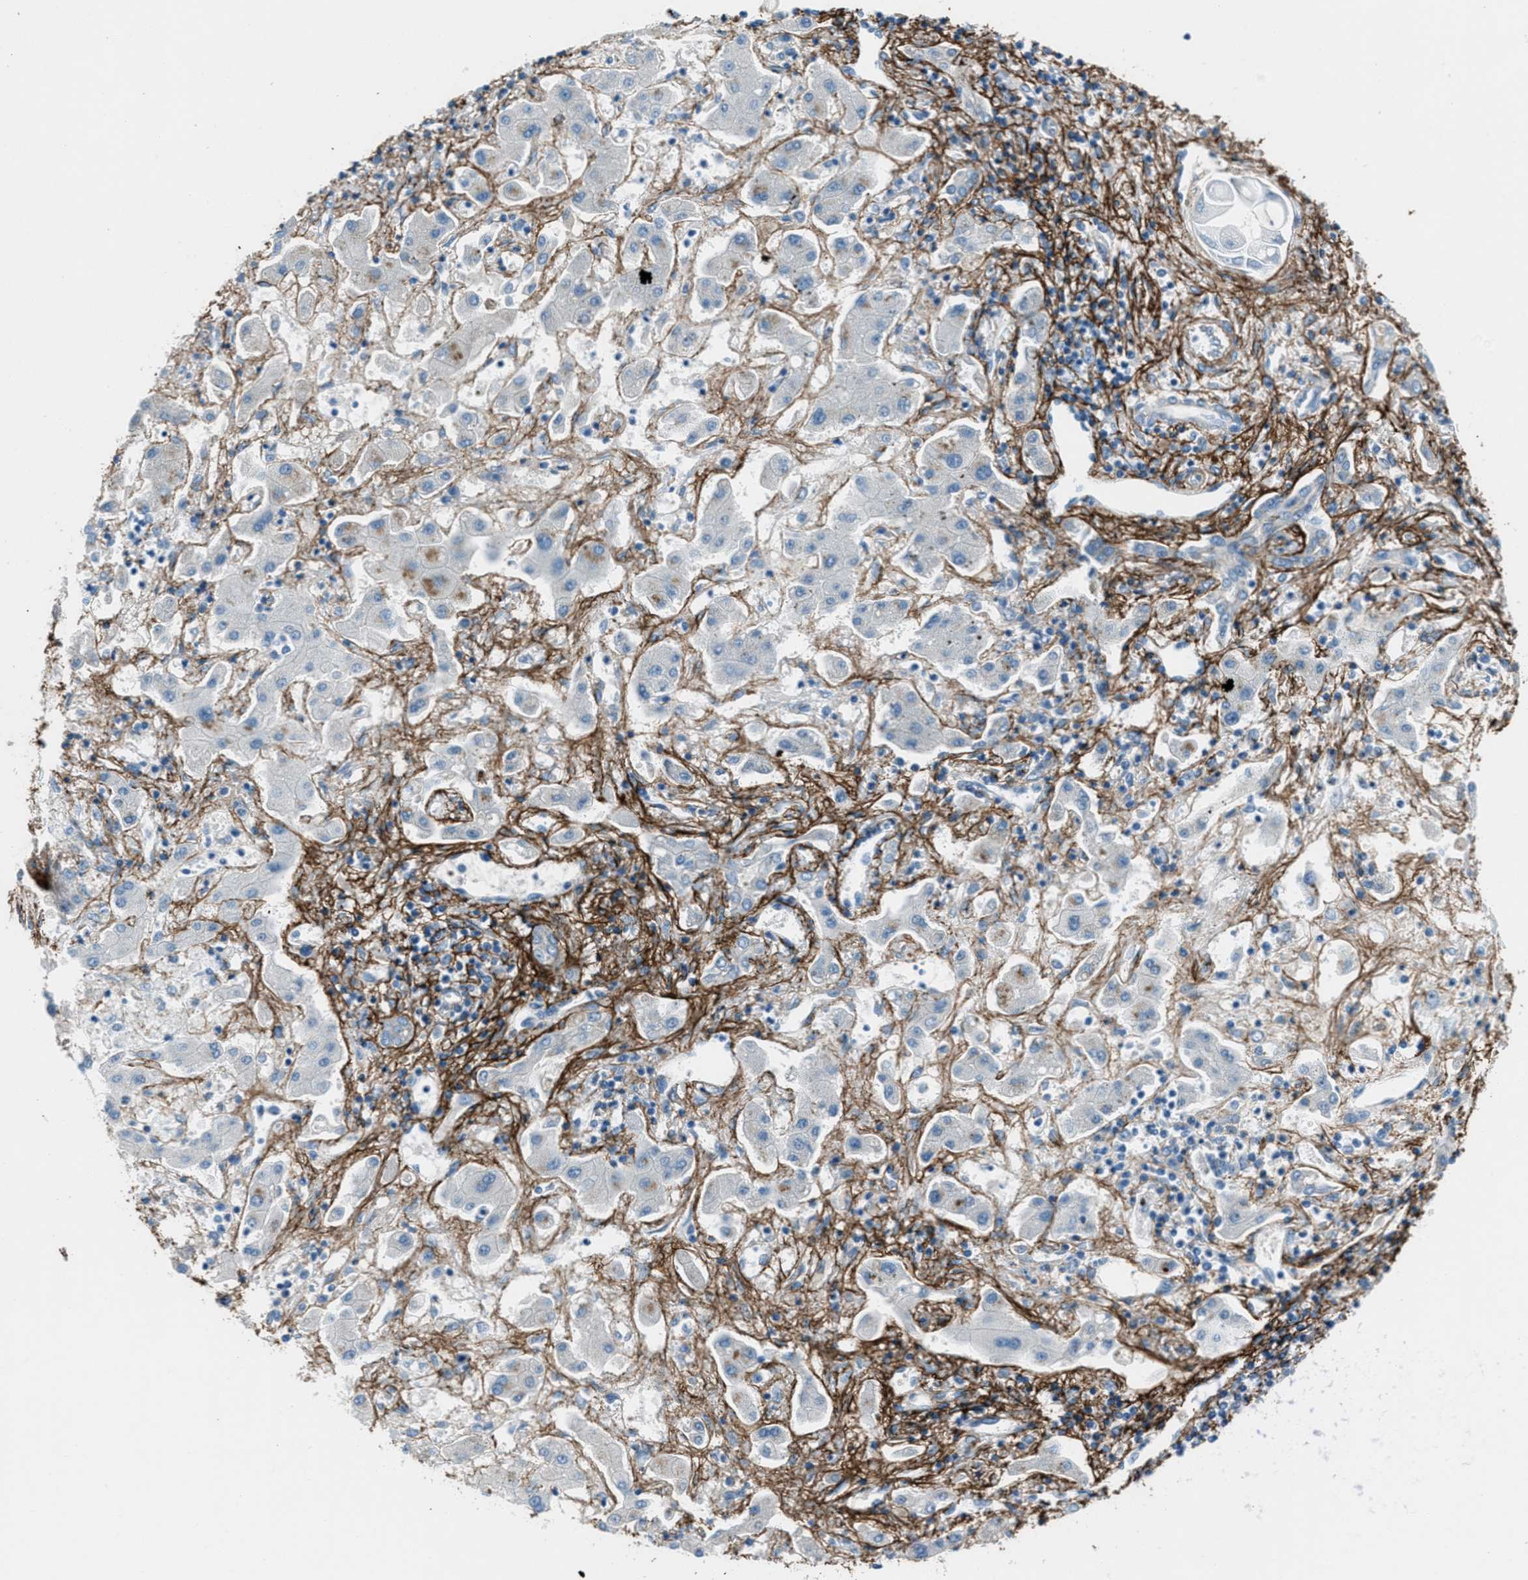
{"staining": {"intensity": "negative", "quantity": "none", "location": "none"}, "tissue": "liver cancer", "cell_type": "Tumor cells", "image_type": "cancer", "snomed": [{"axis": "morphology", "description": "Cholangiocarcinoma"}, {"axis": "topography", "description": "Liver"}], "caption": "Immunohistochemistry (IHC) histopathology image of neoplastic tissue: liver cholangiocarcinoma stained with DAB reveals no significant protein expression in tumor cells. (Brightfield microscopy of DAB (3,3'-diaminobenzidine) immunohistochemistry at high magnification).", "gene": "FBN1", "patient": {"sex": "male", "age": 50}}